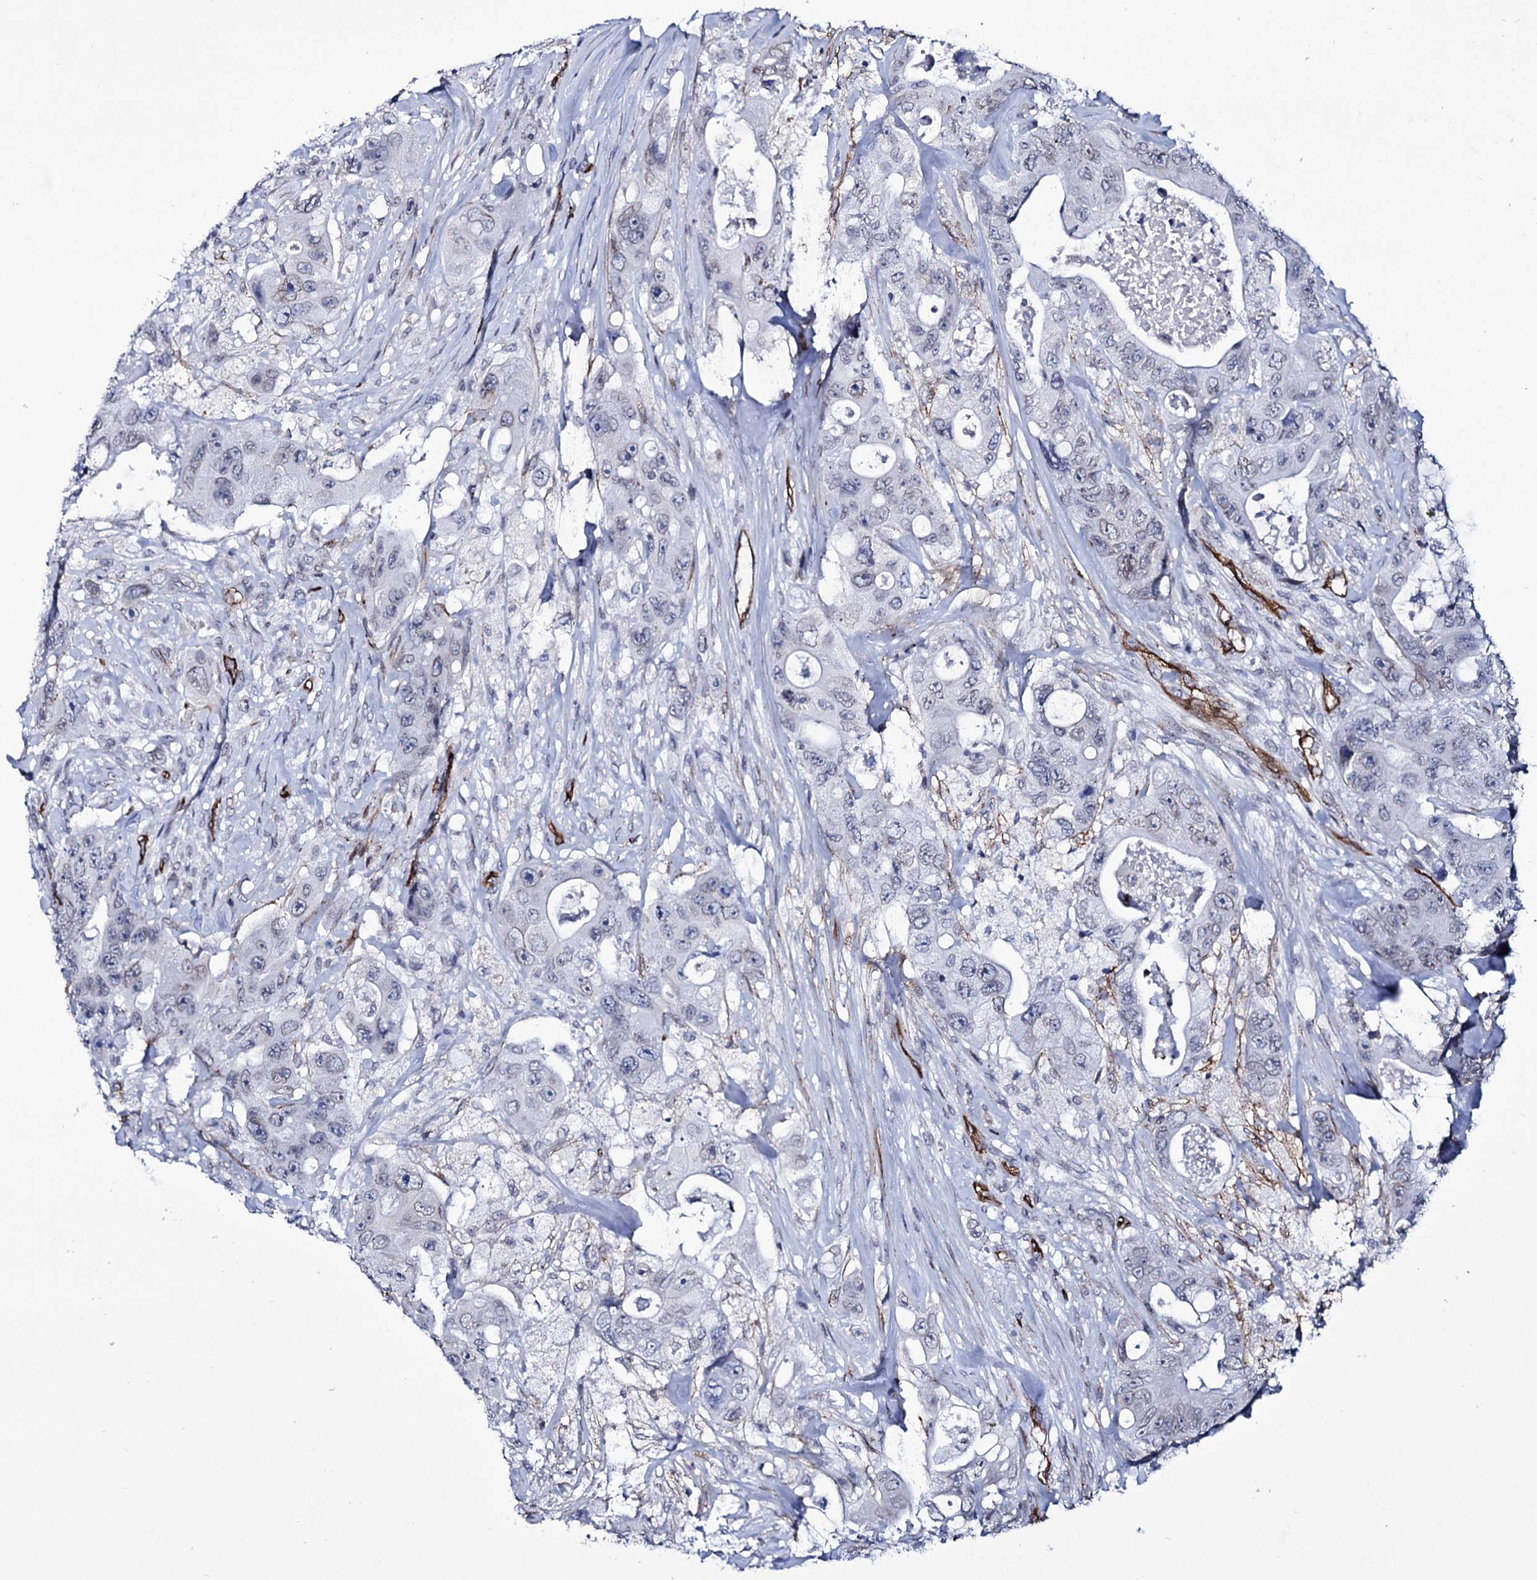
{"staining": {"intensity": "negative", "quantity": "none", "location": "none"}, "tissue": "colorectal cancer", "cell_type": "Tumor cells", "image_type": "cancer", "snomed": [{"axis": "morphology", "description": "Adenocarcinoma, NOS"}, {"axis": "topography", "description": "Colon"}], "caption": "Tumor cells are negative for brown protein staining in colorectal cancer.", "gene": "ZC3H12C", "patient": {"sex": "female", "age": 46}}